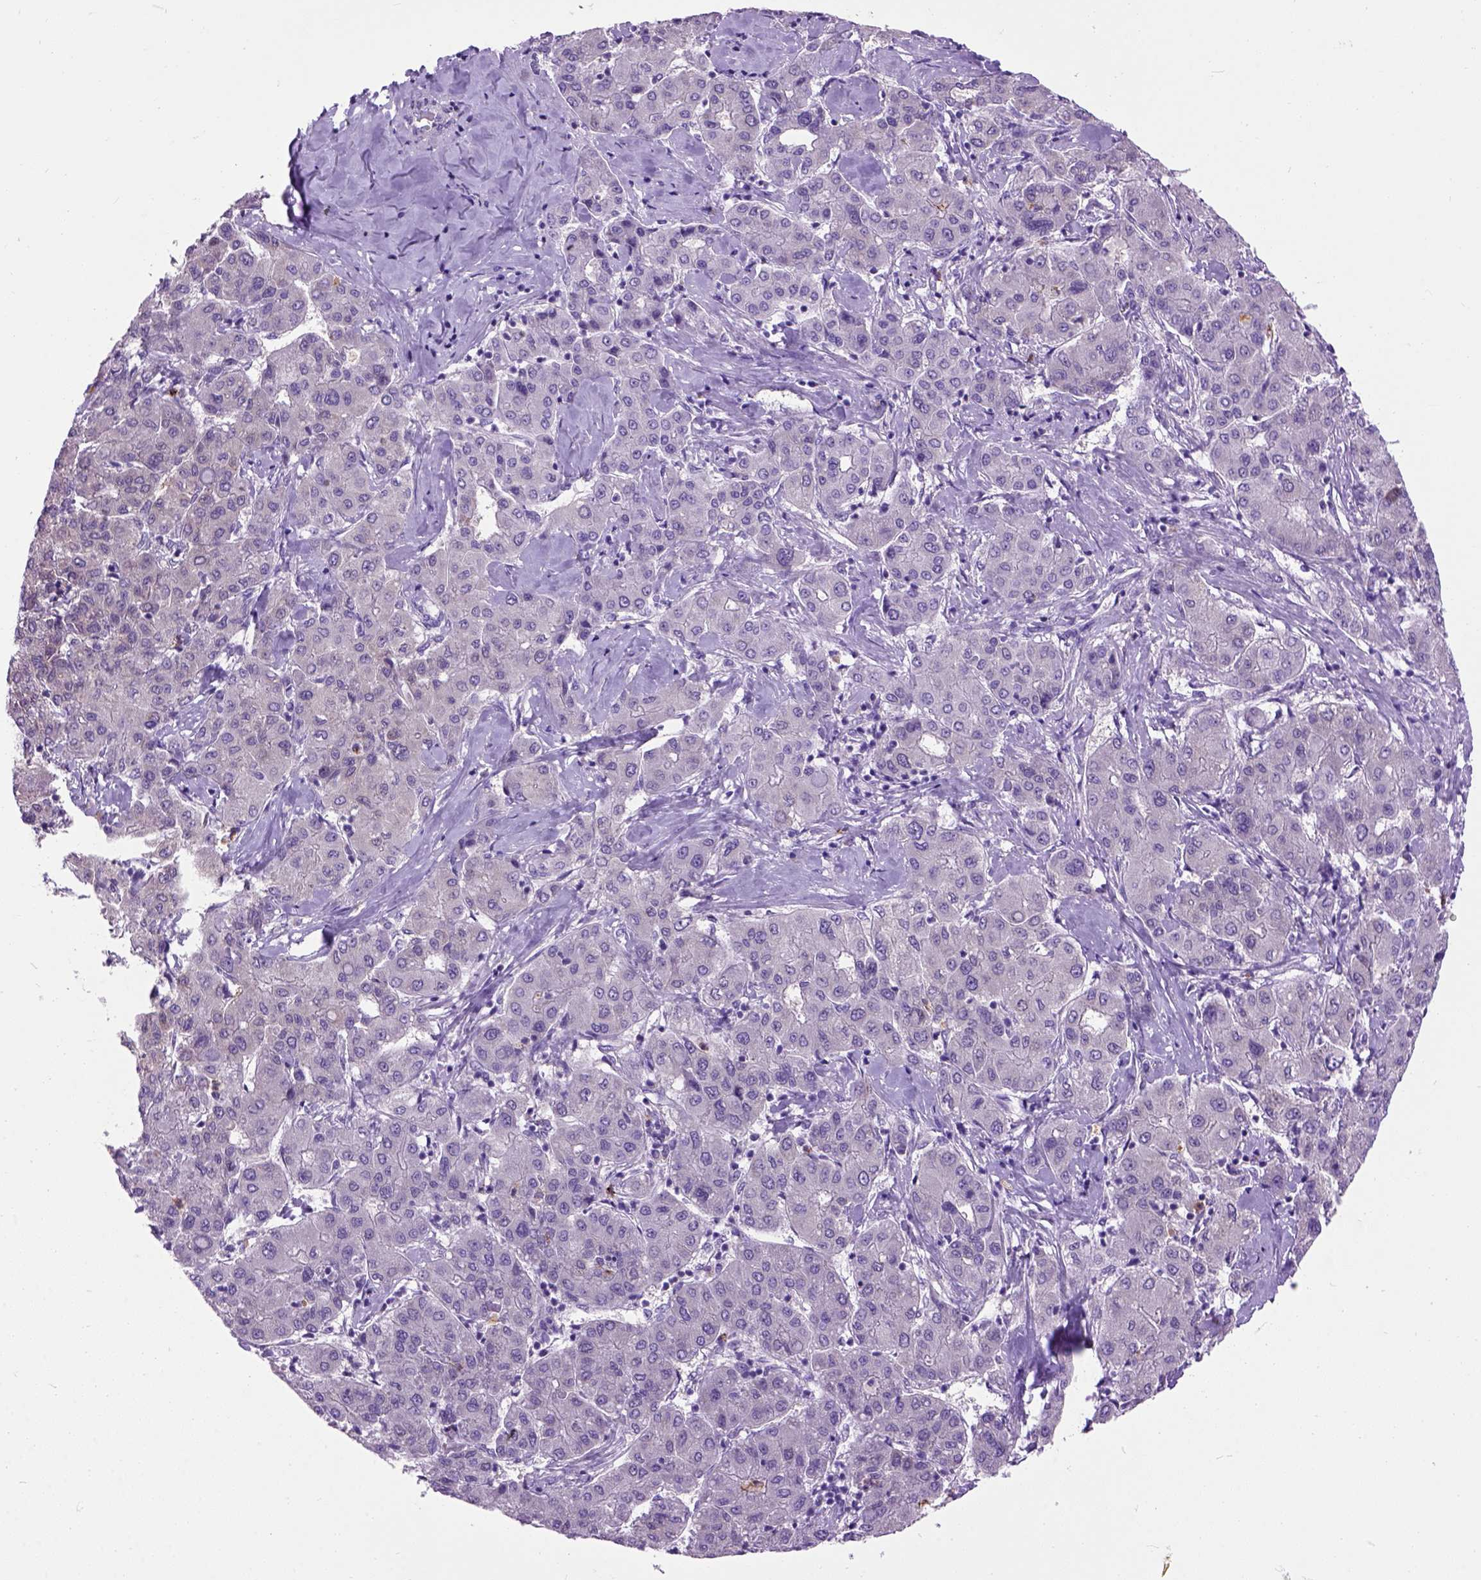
{"staining": {"intensity": "negative", "quantity": "none", "location": "none"}, "tissue": "liver cancer", "cell_type": "Tumor cells", "image_type": "cancer", "snomed": [{"axis": "morphology", "description": "Carcinoma, Hepatocellular, NOS"}, {"axis": "topography", "description": "Liver"}], "caption": "Human liver cancer stained for a protein using IHC shows no staining in tumor cells.", "gene": "MAPT", "patient": {"sex": "male", "age": 65}}